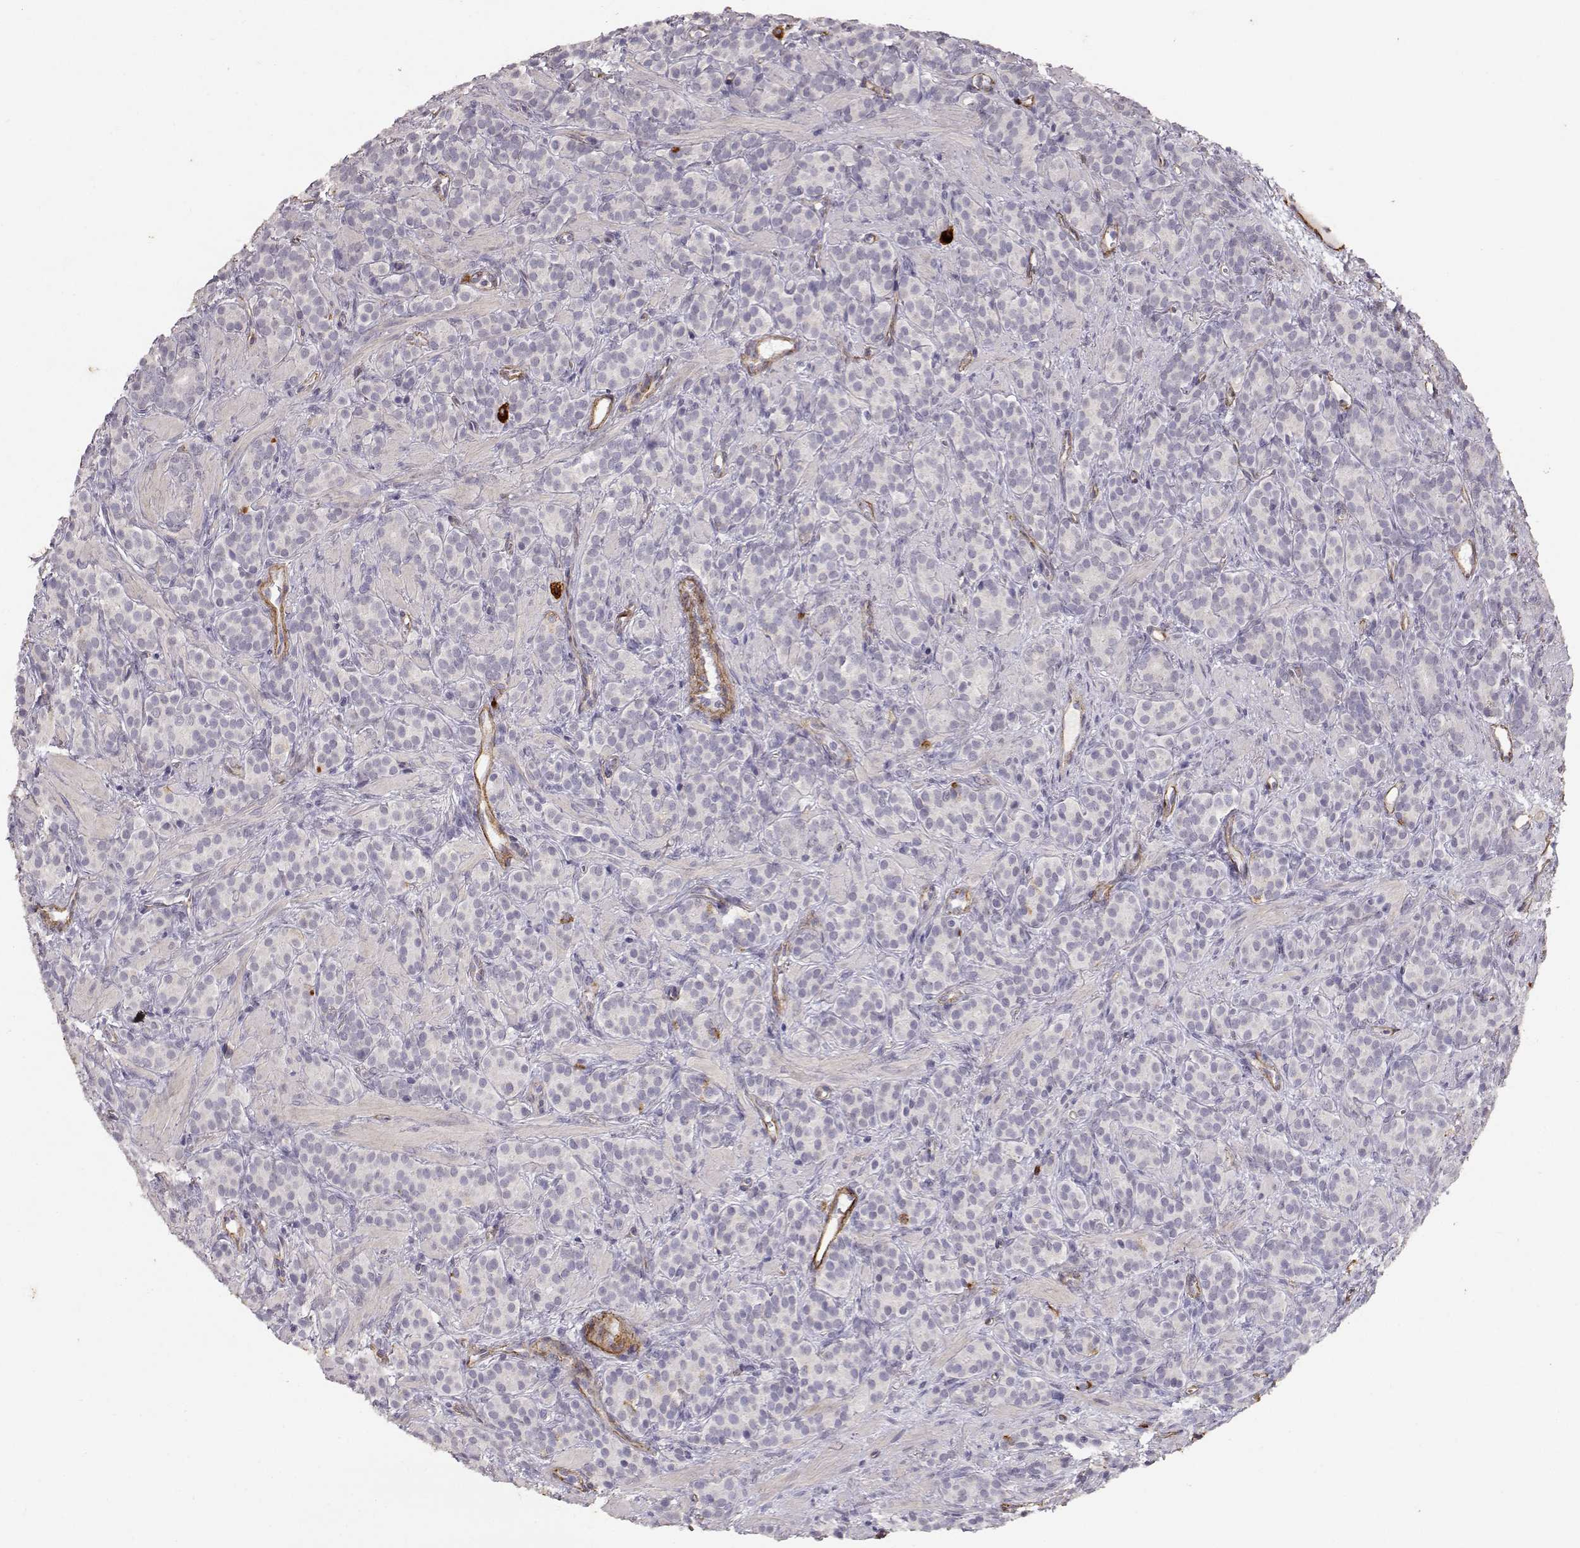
{"staining": {"intensity": "negative", "quantity": "none", "location": "none"}, "tissue": "prostate cancer", "cell_type": "Tumor cells", "image_type": "cancer", "snomed": [{"axis": "morphology", "description": "Adenocarcinoma, High grade"}, {"axis": "topography", "description": "Prostate"}], "caption": "This histopathology image is of high-grade adenocarcinoma (prostate) stained with immunohistochemistry (IHC) to label a protein in brown with the nuclei are counter-stained blue. There is no positivity in tumor cells. (DAB (3,3'-diaminobenzidine) IHC visualized using brightfield microscopy, high magnification).", "gene": "LAMA5", "patient": {"sex": "male", "age": 84}}